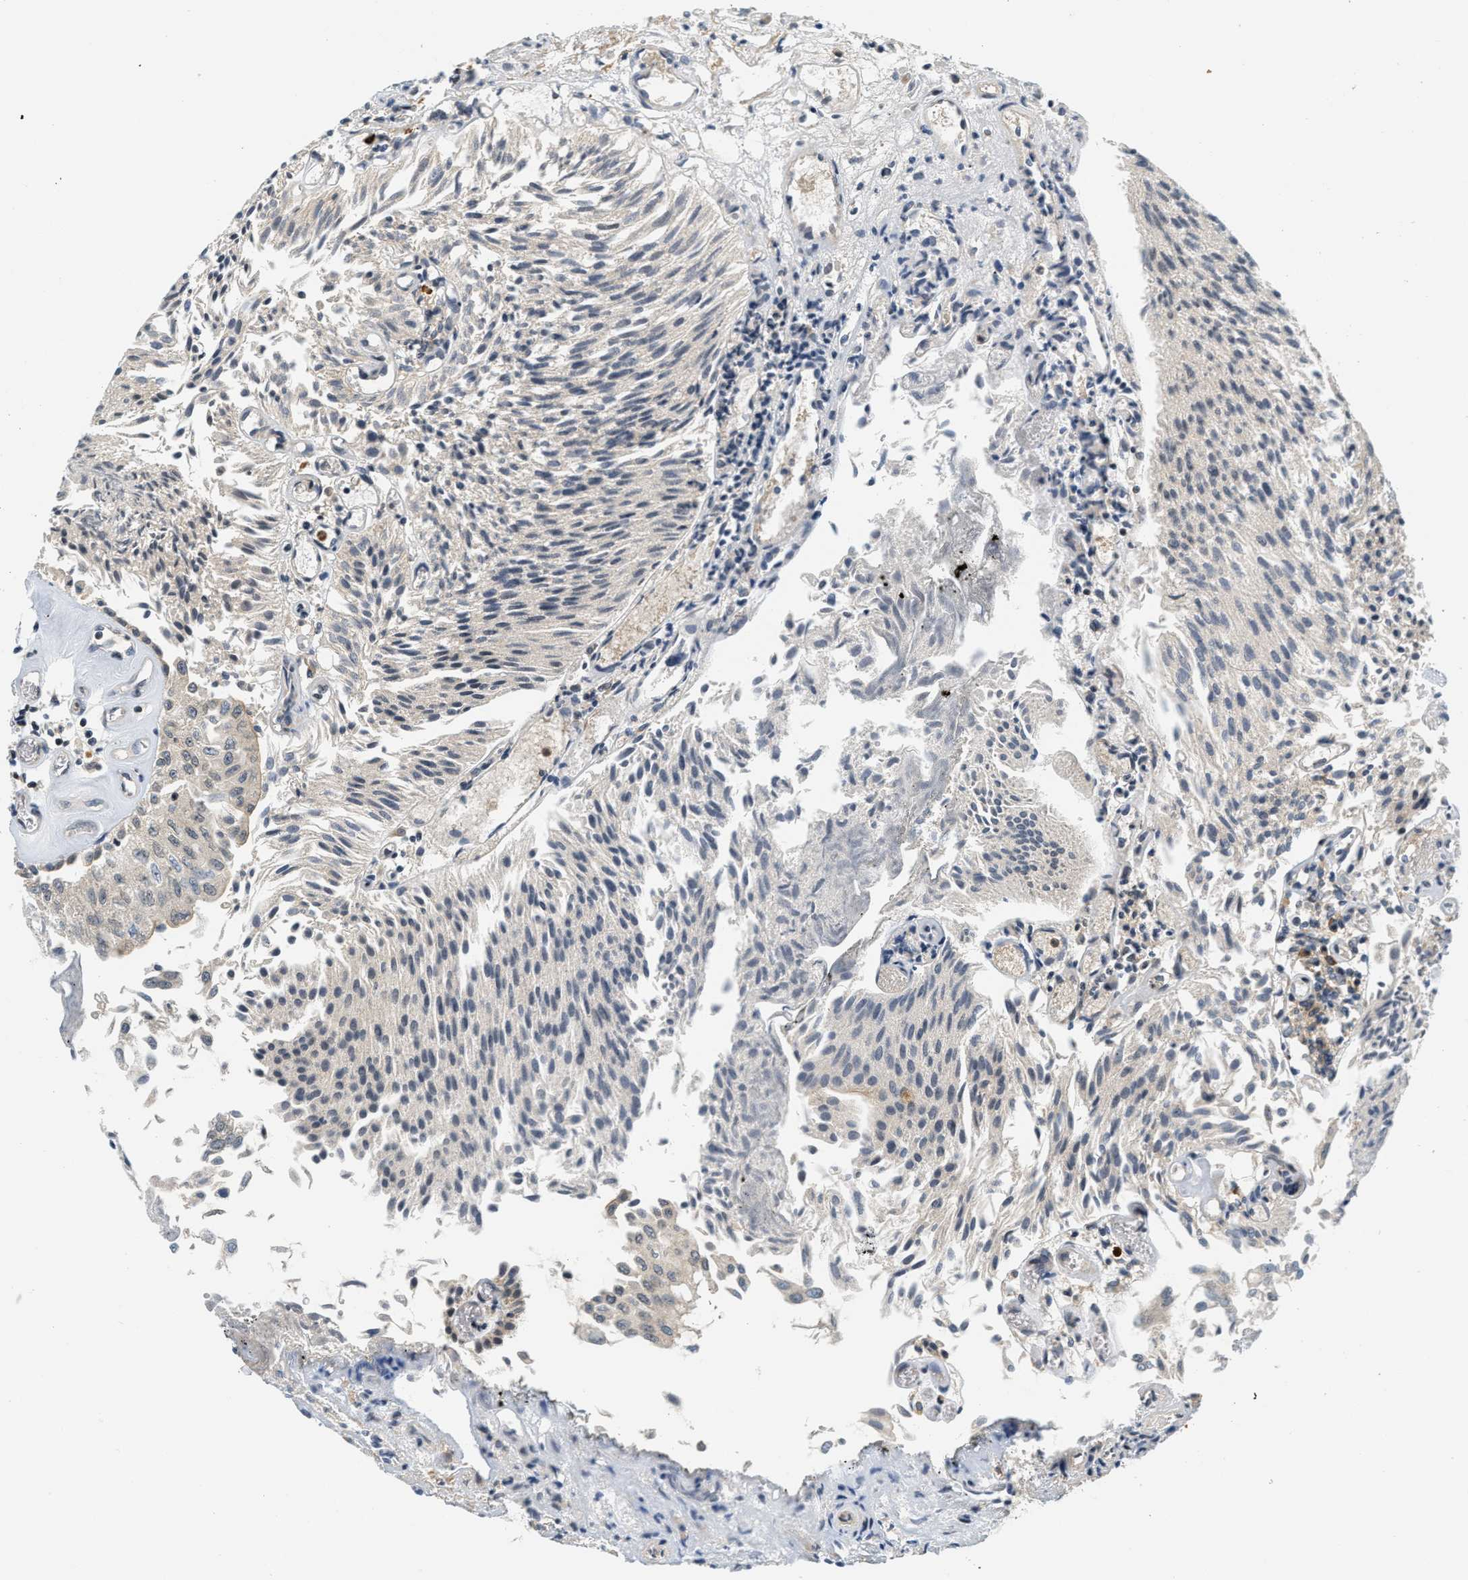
{"staining": {"intensity": "negative", "quantity": "none", "location": "none"}, "tissue": "urothelial cancer", "cell_type": "Tumor cells", "image_type": "cancer", "snomed": [{"axis": "morphology", "description": "Urothelial carcinoma, Low grade"}, {"axis": "topography", "description": "Urinary bladder"}], "caption": "There is no significant expression in tumor cells of urothelial carcinoma (low-grade).", "gene": "KMT2A", "patient": {"sex": "male", "age": 86}}